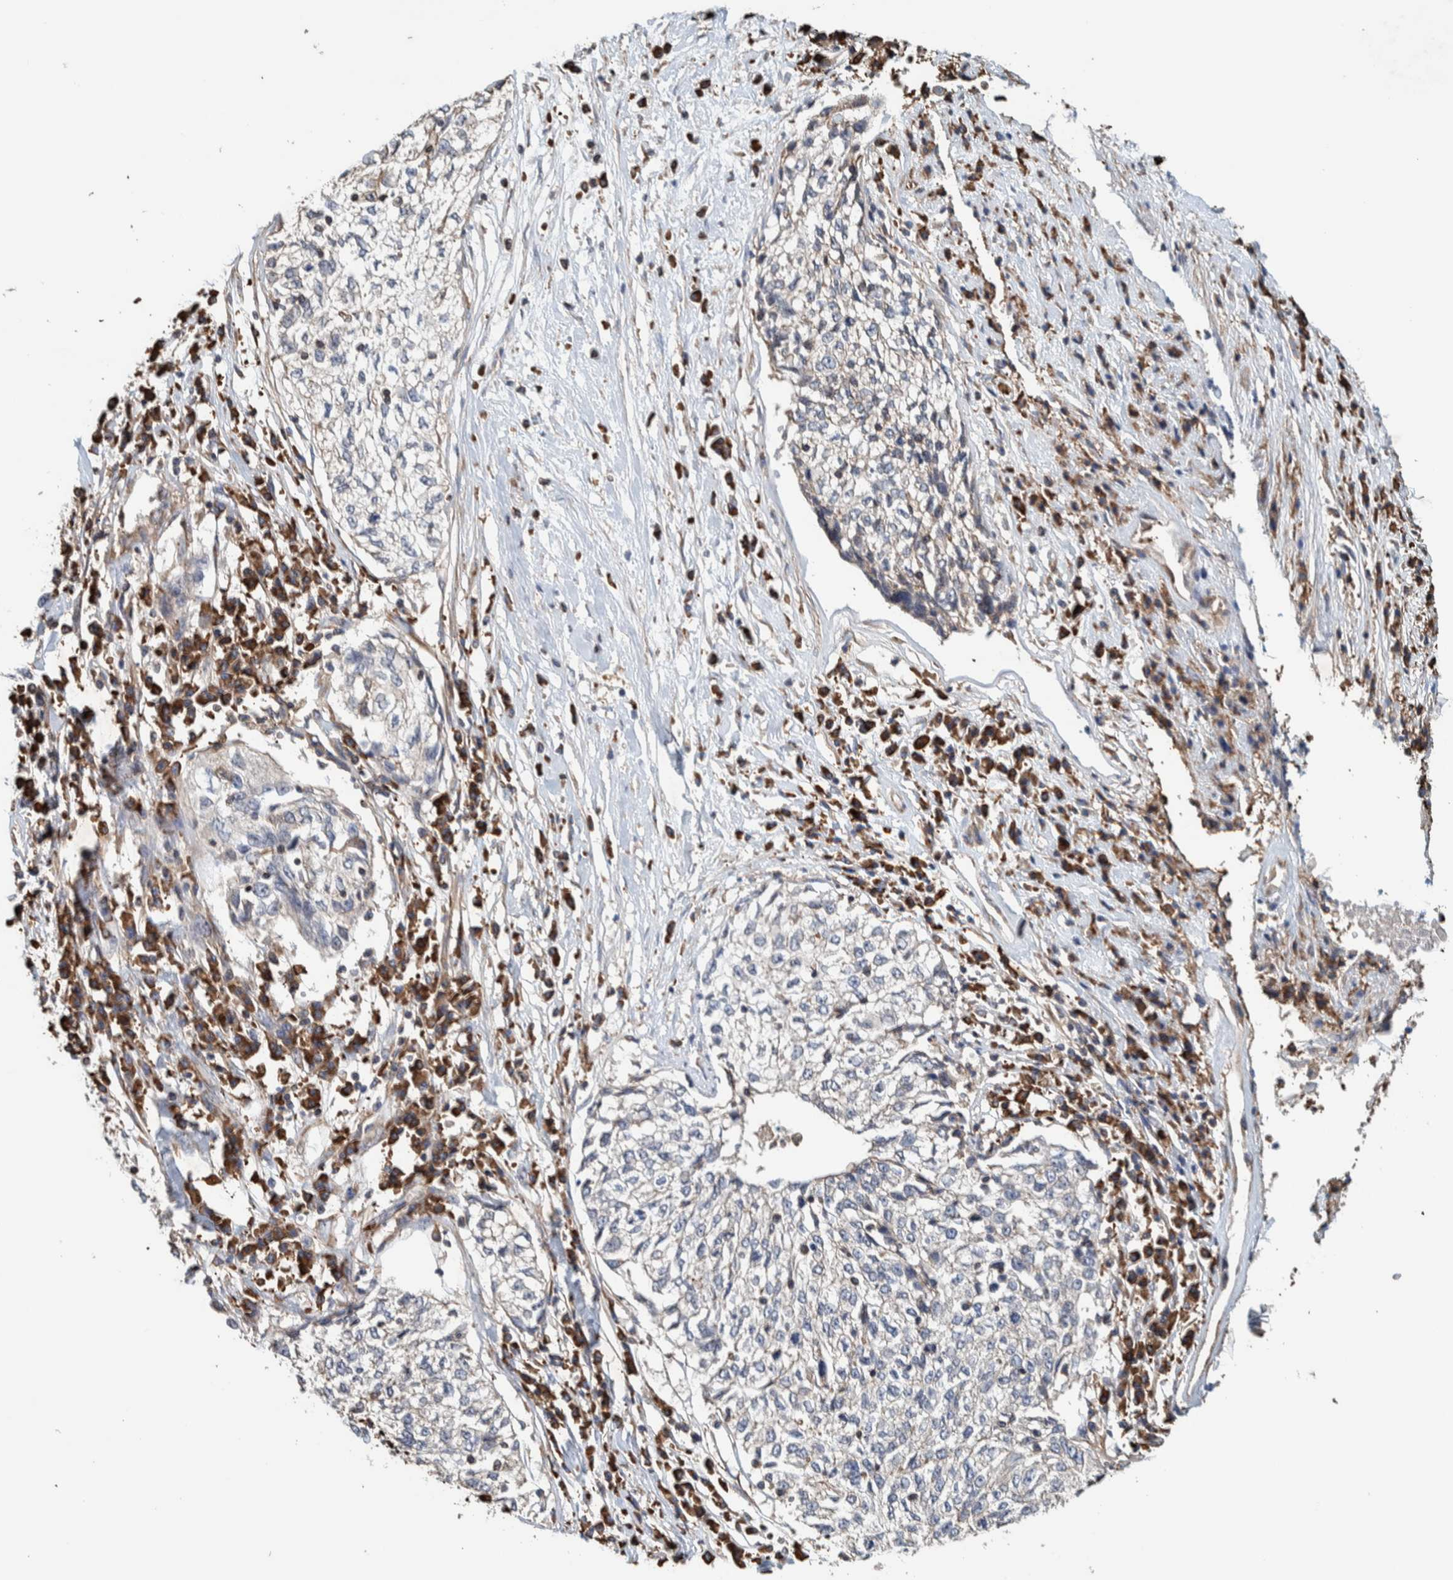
{"staining": {"intensity": "negative", "quantity": "none", "location": "none"}, "tissue": "cervical cancer", "cell_type": "Tumor cells", "image_type": "cancer", "snomed": [{"axis": "morphology", "description": "Squamous cell carcinoma, NOS"}, {"axis": "topography", "description": "Cervix"}], "caption": "Tumor cells show no significant staining in cervical squamous cell carcinoma.", "gene": "PLA2G3", "patient": {"sex": "female", "age": 57}}